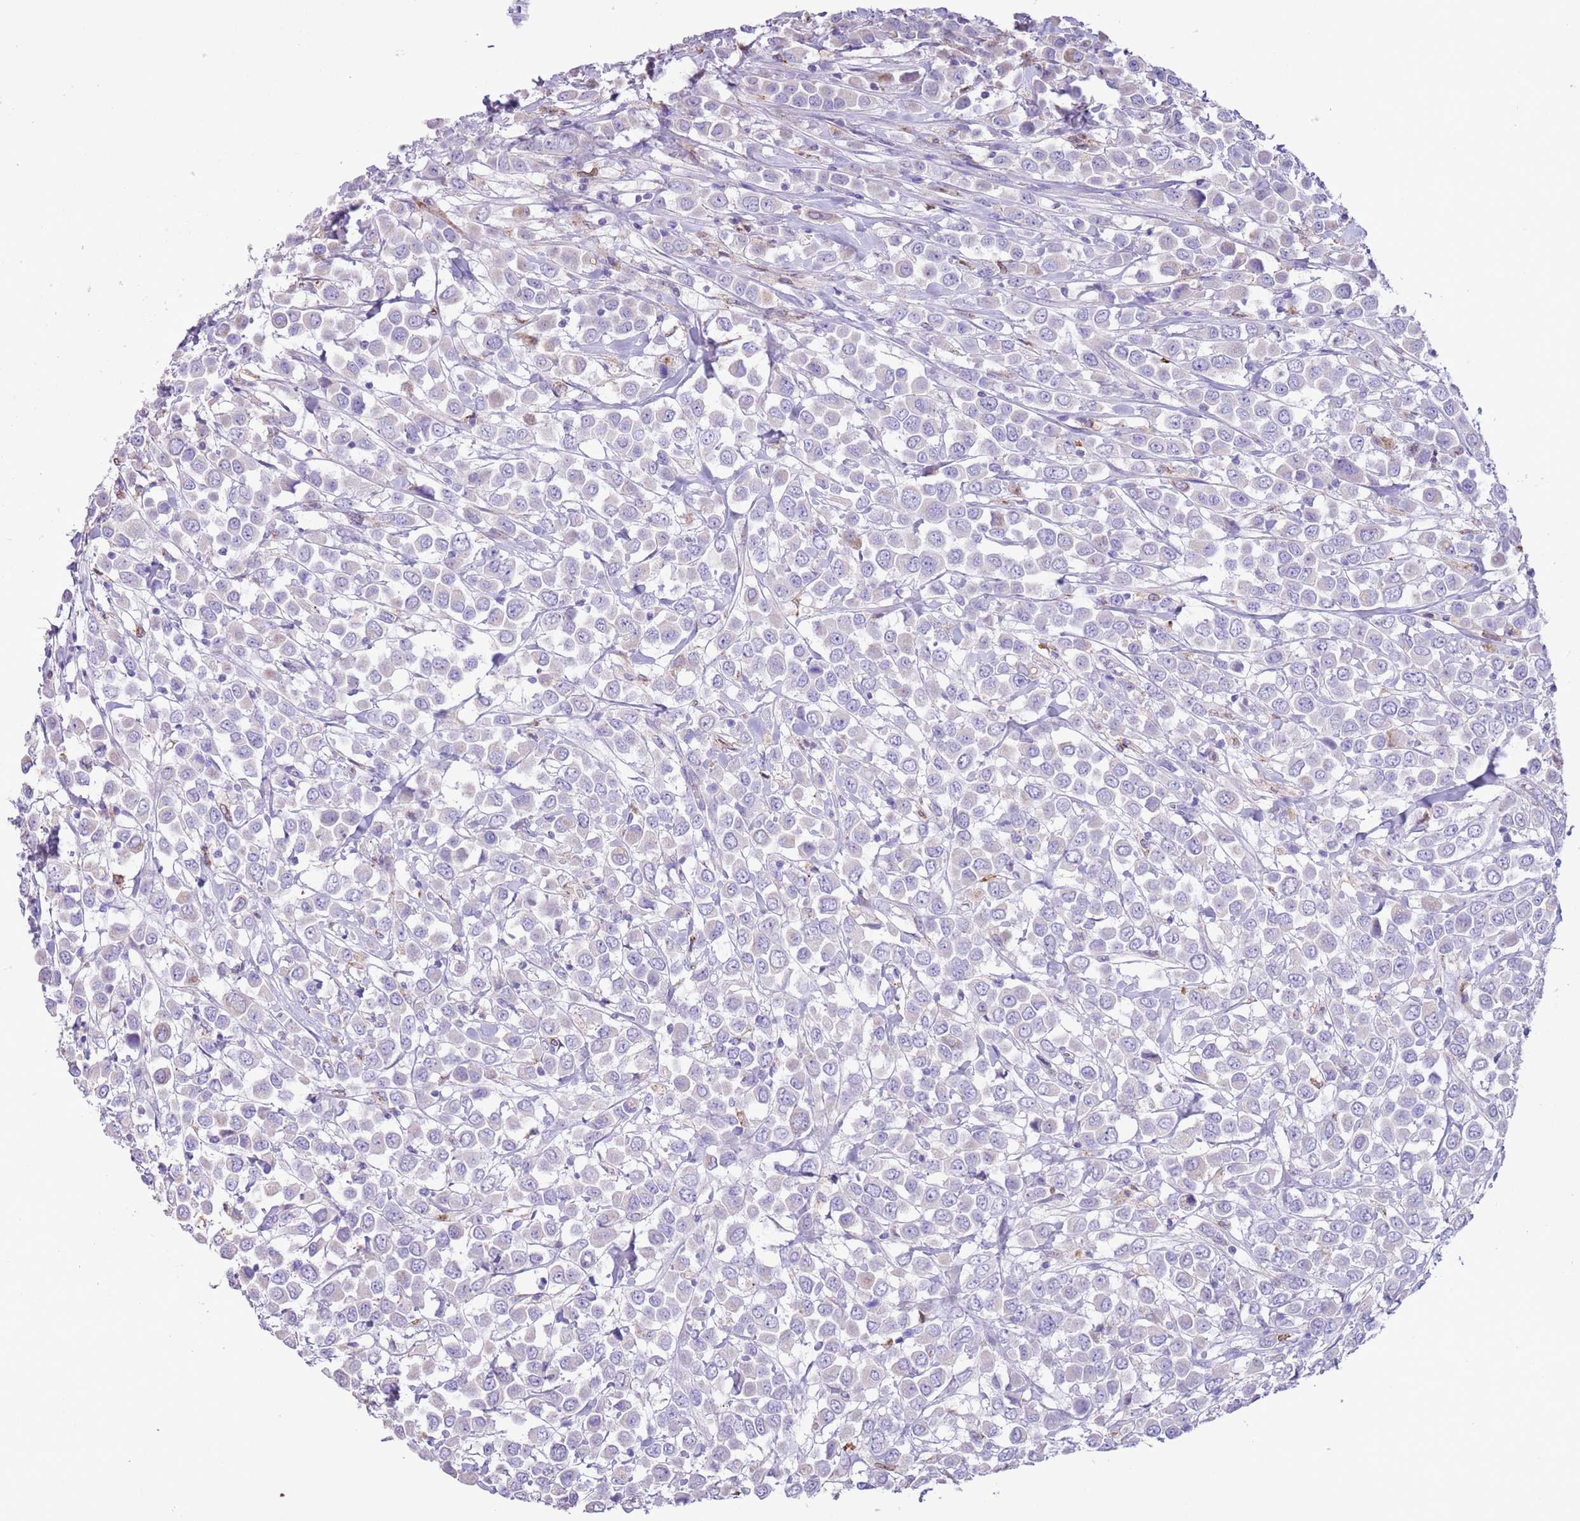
{"staining": {"intensity": "negative", "quantity": "none", "location": "none"}, "tissue": "breast cancer", "cell_type": "Tumor cells", "image_type": "cancer", "snomed": [{"axis": "morphology", "description": "Duct carcinoma"}, {"axis": "topography", "description": "Breast"}], "caption": "The immunohistochemistry micrograph has no significant expression in tumor cells of breast cancer (intraductal carcinoma) tissue.", "gene": "ZNF697", "patient": {"sex": "female", "age": 61}}